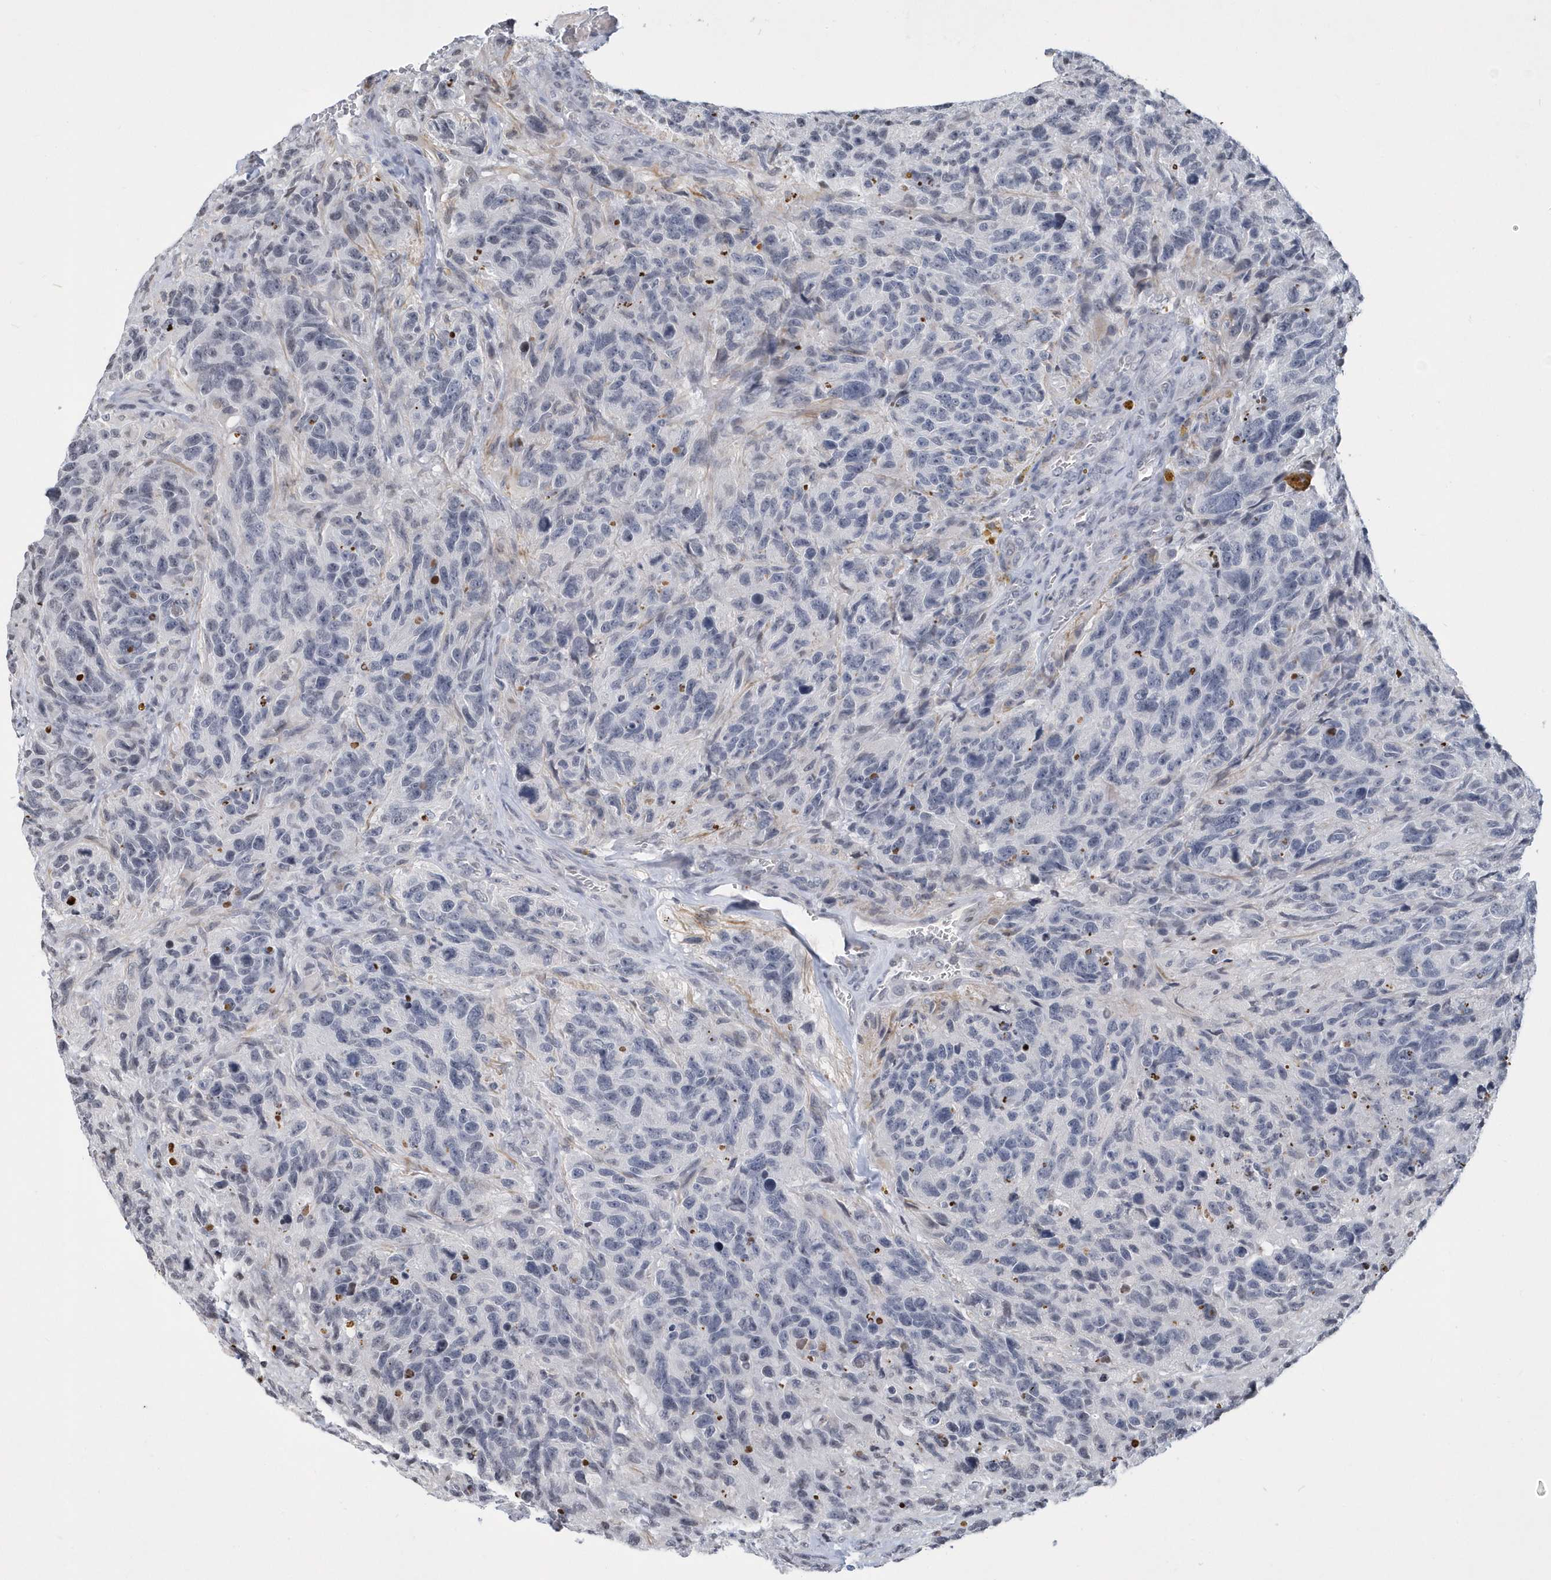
{"staining": {"intensity": "negative", "quantity": "none", "location": "none"}, "tissue": "glioma", "cell_type": "Tumor cells", "image_type": "cancer", "snomed": [{"axis": "morphology", "description": "Glioma, malignant, High grade"}, {"axis": "topography", "description": "Brain"}], "caption": "Tumor cells show no significant protein positivity in malignant glioma (high-grade). The staining is performed using DAB brown chromogen with nuclei counter-stained in using hematoxylin.", "gene": "VWA5B2", "patient": {"sex": "male", "age": 69}}